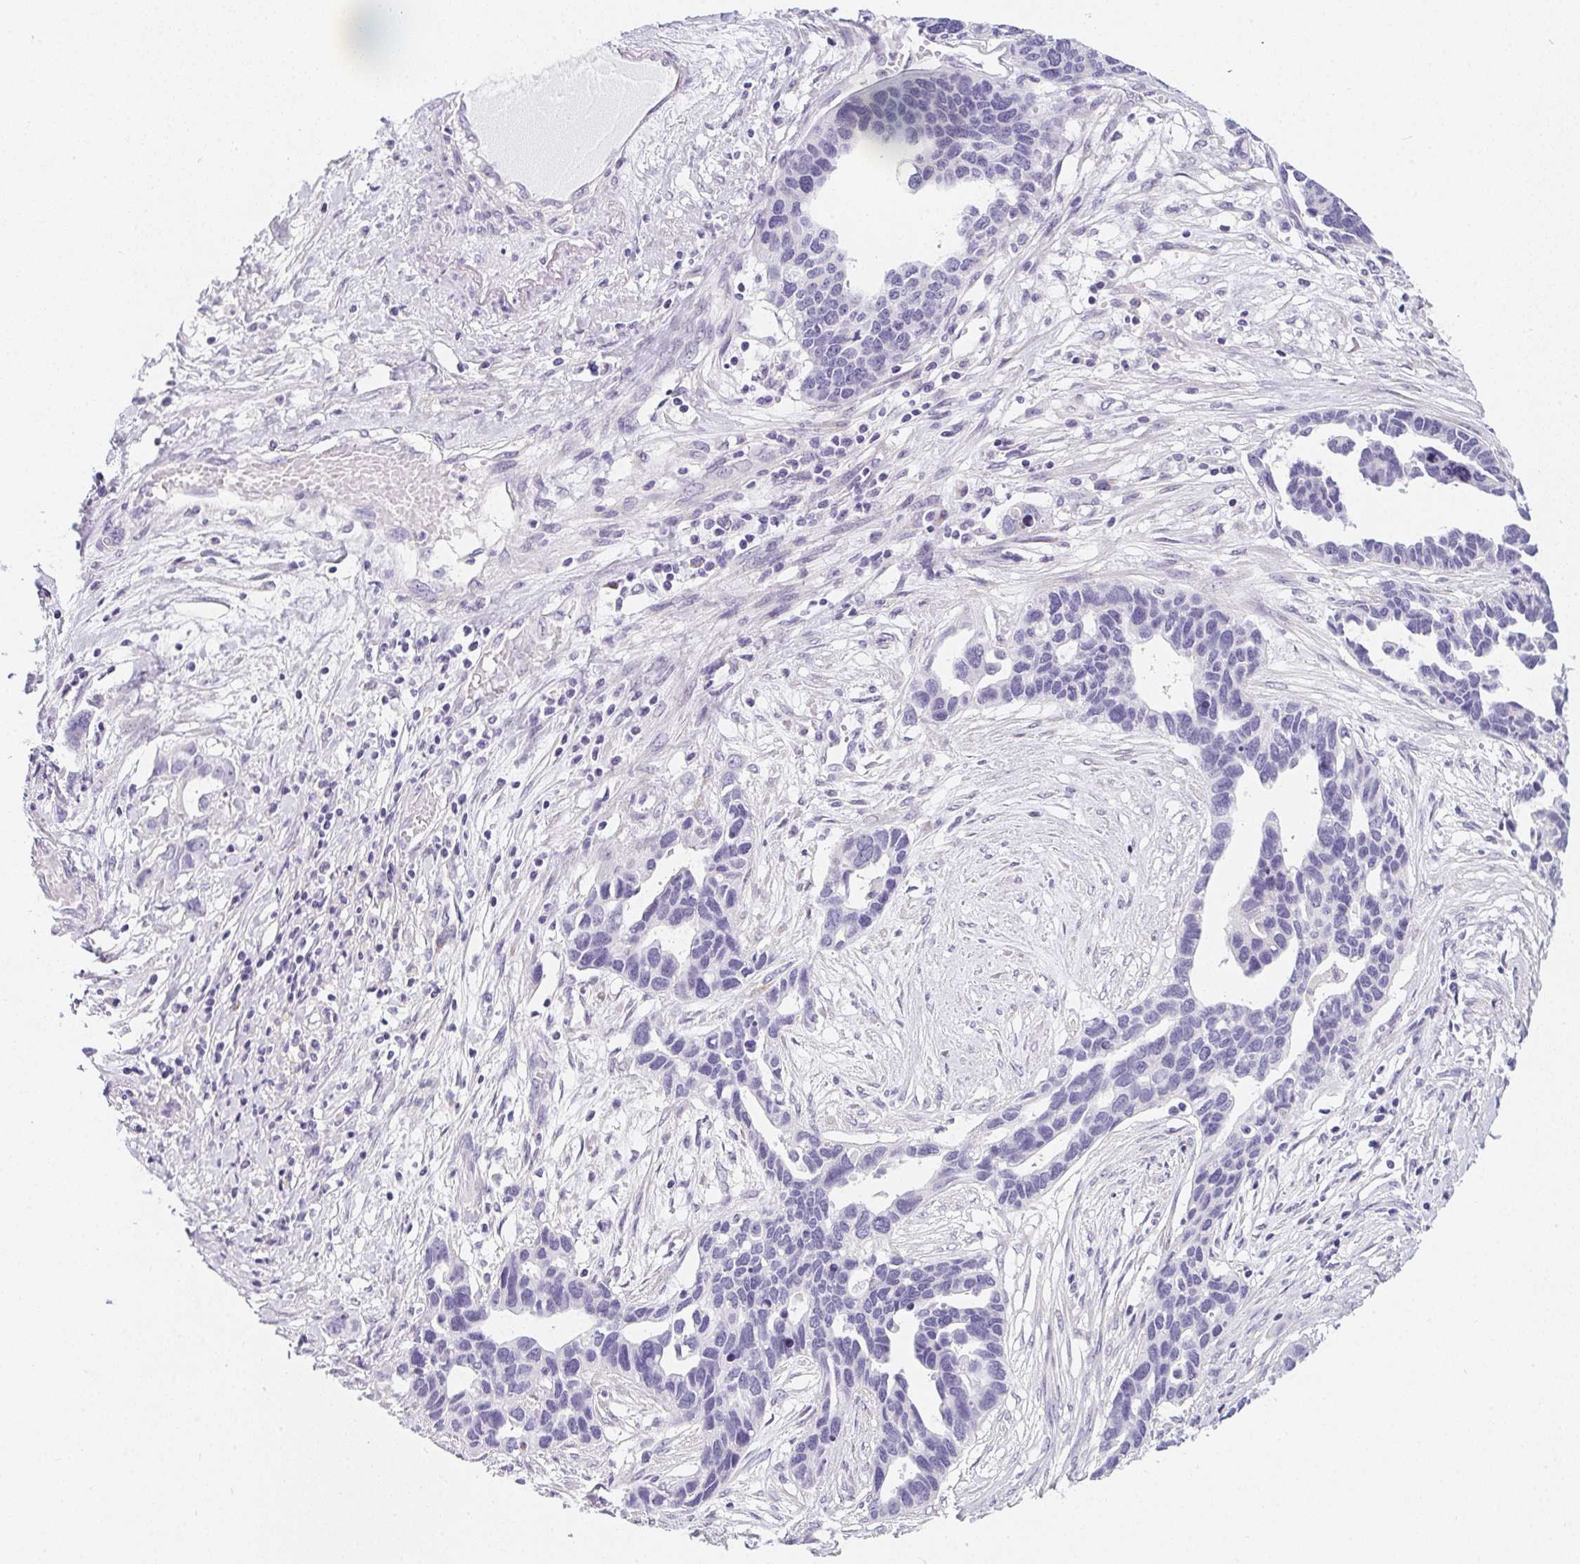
{"staining": {"intensity": "negative", "quantity": "none", "location": "none"}, "tissue": "ovarian cancer", "cell_type": "Tumor cells", "image_type": "cancer", "snomed": [{"axis": "morphology", "description": "Cystadenocarcinoma, serous, NOS"}, {"axis": "topography", "description": "Ovary"}], "caption": "Immunohistochemistry (IHC) of ovarian cancer (serous cystadenocarcinoma) exhibits no expression in tumor cells. Nuclei are stained in blue.", "gene": "MAP1A", "patient": {"sex": "female", "age": 54}}